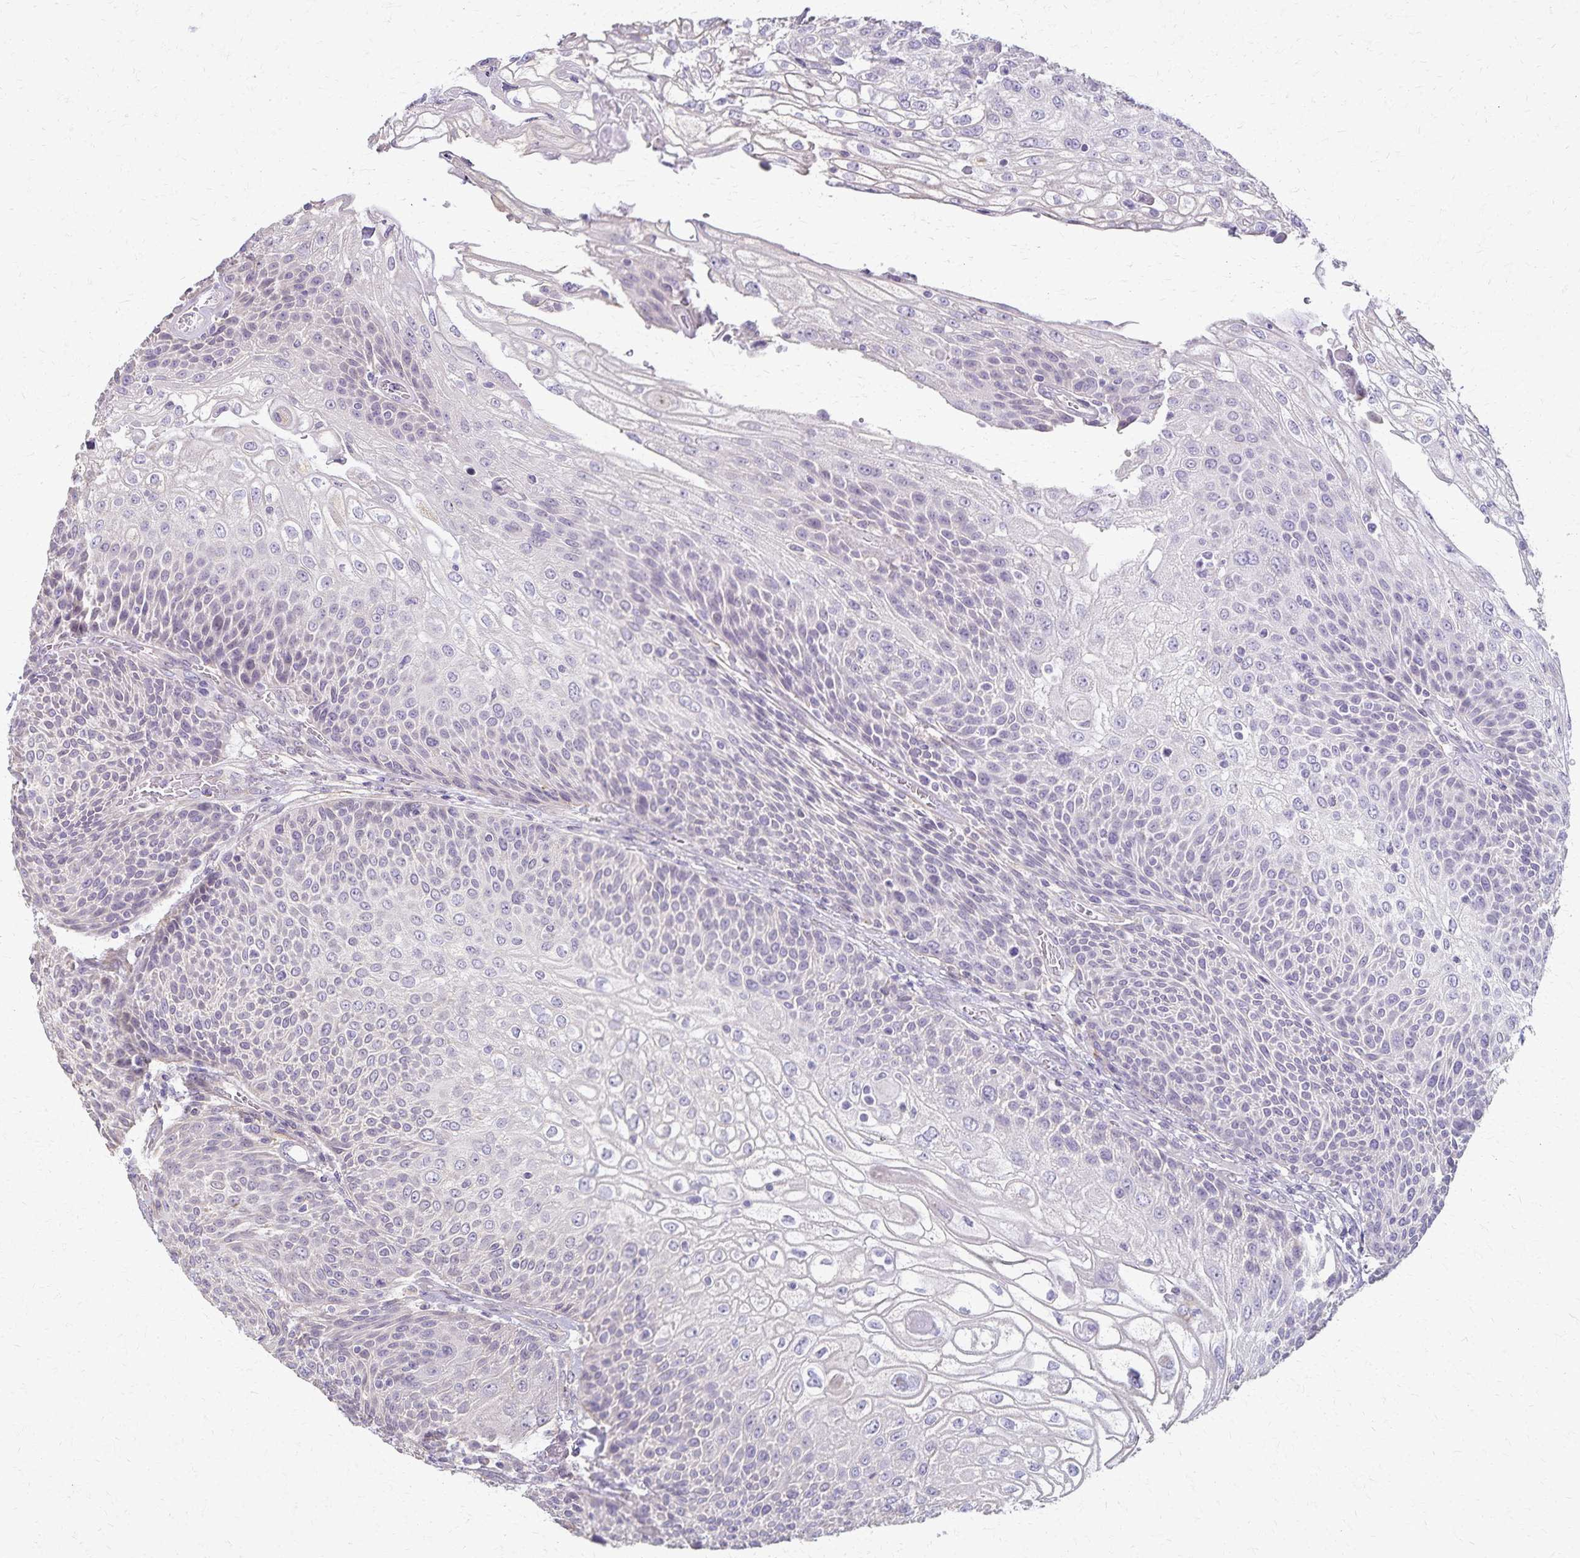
{"staining": {"intensity": "negative", "quantity": "none", "location": "none"}, "tissue": "urothelial cancer", "cell_type": "Tumor cells", "image_type": "cancer", "snomed": [{"axis": "morphology", "description": "Urothelial carcinoma, High grade"}, {"axis": "topography", "description": "Urinary bladder"}], "caption": "There is no significant staining in tumor cells of urothelial carcinoma (high-grade). Brightfield microscopy of immunohistochemistry (IHC) stained with DAB (brown) and hematoxylin (blue), captured at high magnification.", "gene": "KISS1", "patient": {"sex": "female", "age": 70}}